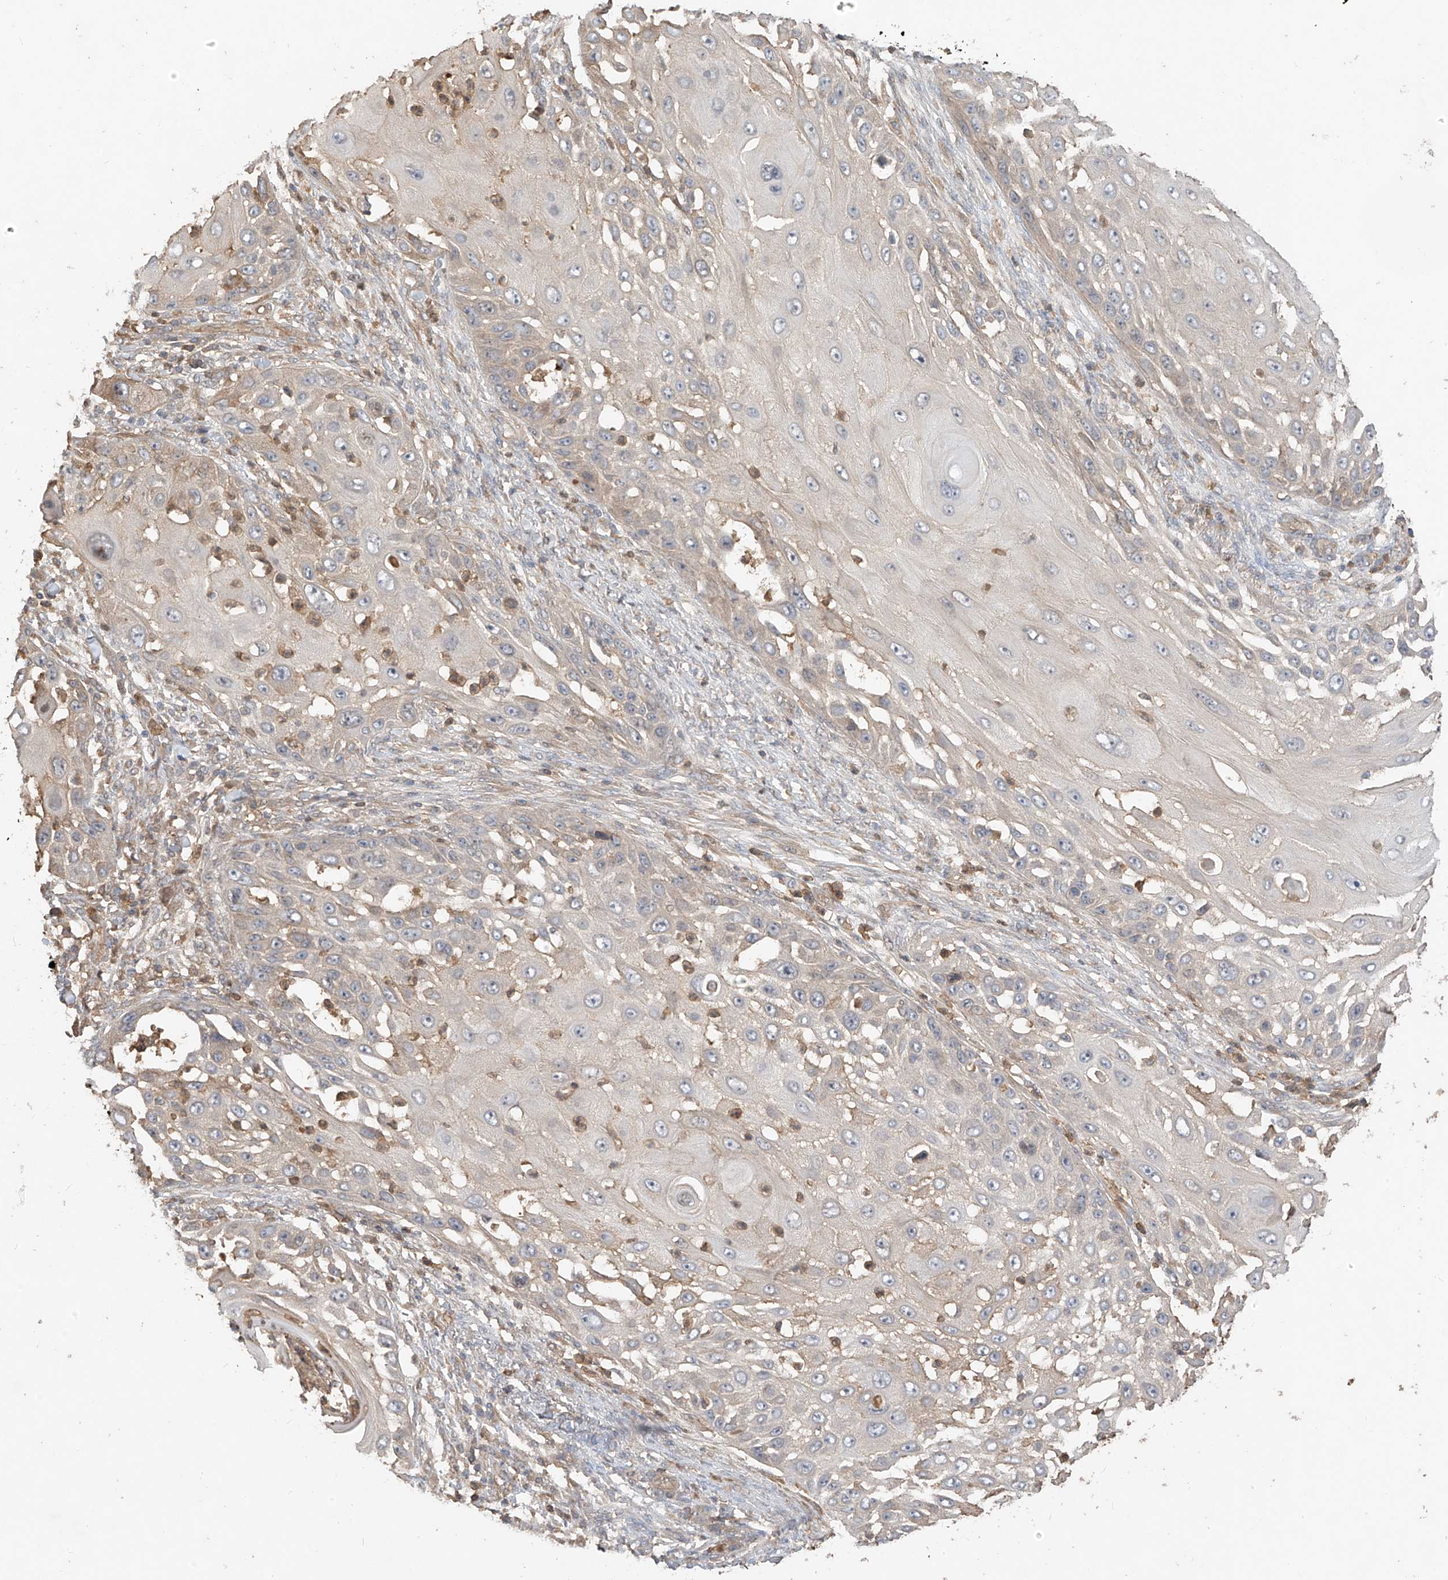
{"staining": {"intensity": "moderate", "quantity": "<25%", "location": "cytoplasmic/membranous"}, "tissue": "skin cancer", "cell_type": "Tumor cells", "image_type": "cancer", "snomed": [{"axis": "morphology", "description": "Squamous cell carcinoma, NOS"}, {"axis": "topography", "description": "Skin"}], "caption": "Immunohistochemistry (IHC) micrograph of neoplastic tissue: human skin cancer (squamous cell carcinoma) stained using immunohistochemistry (IHC) exhibits low levels of moderate protein expression localized specifically in the cytoplasmic/membranous of tumor cells, appearing as a cytoplasmic/membranous brown color.", "gene": "CACNA2D4", "patient": {"sex": "female", "age": 44}}